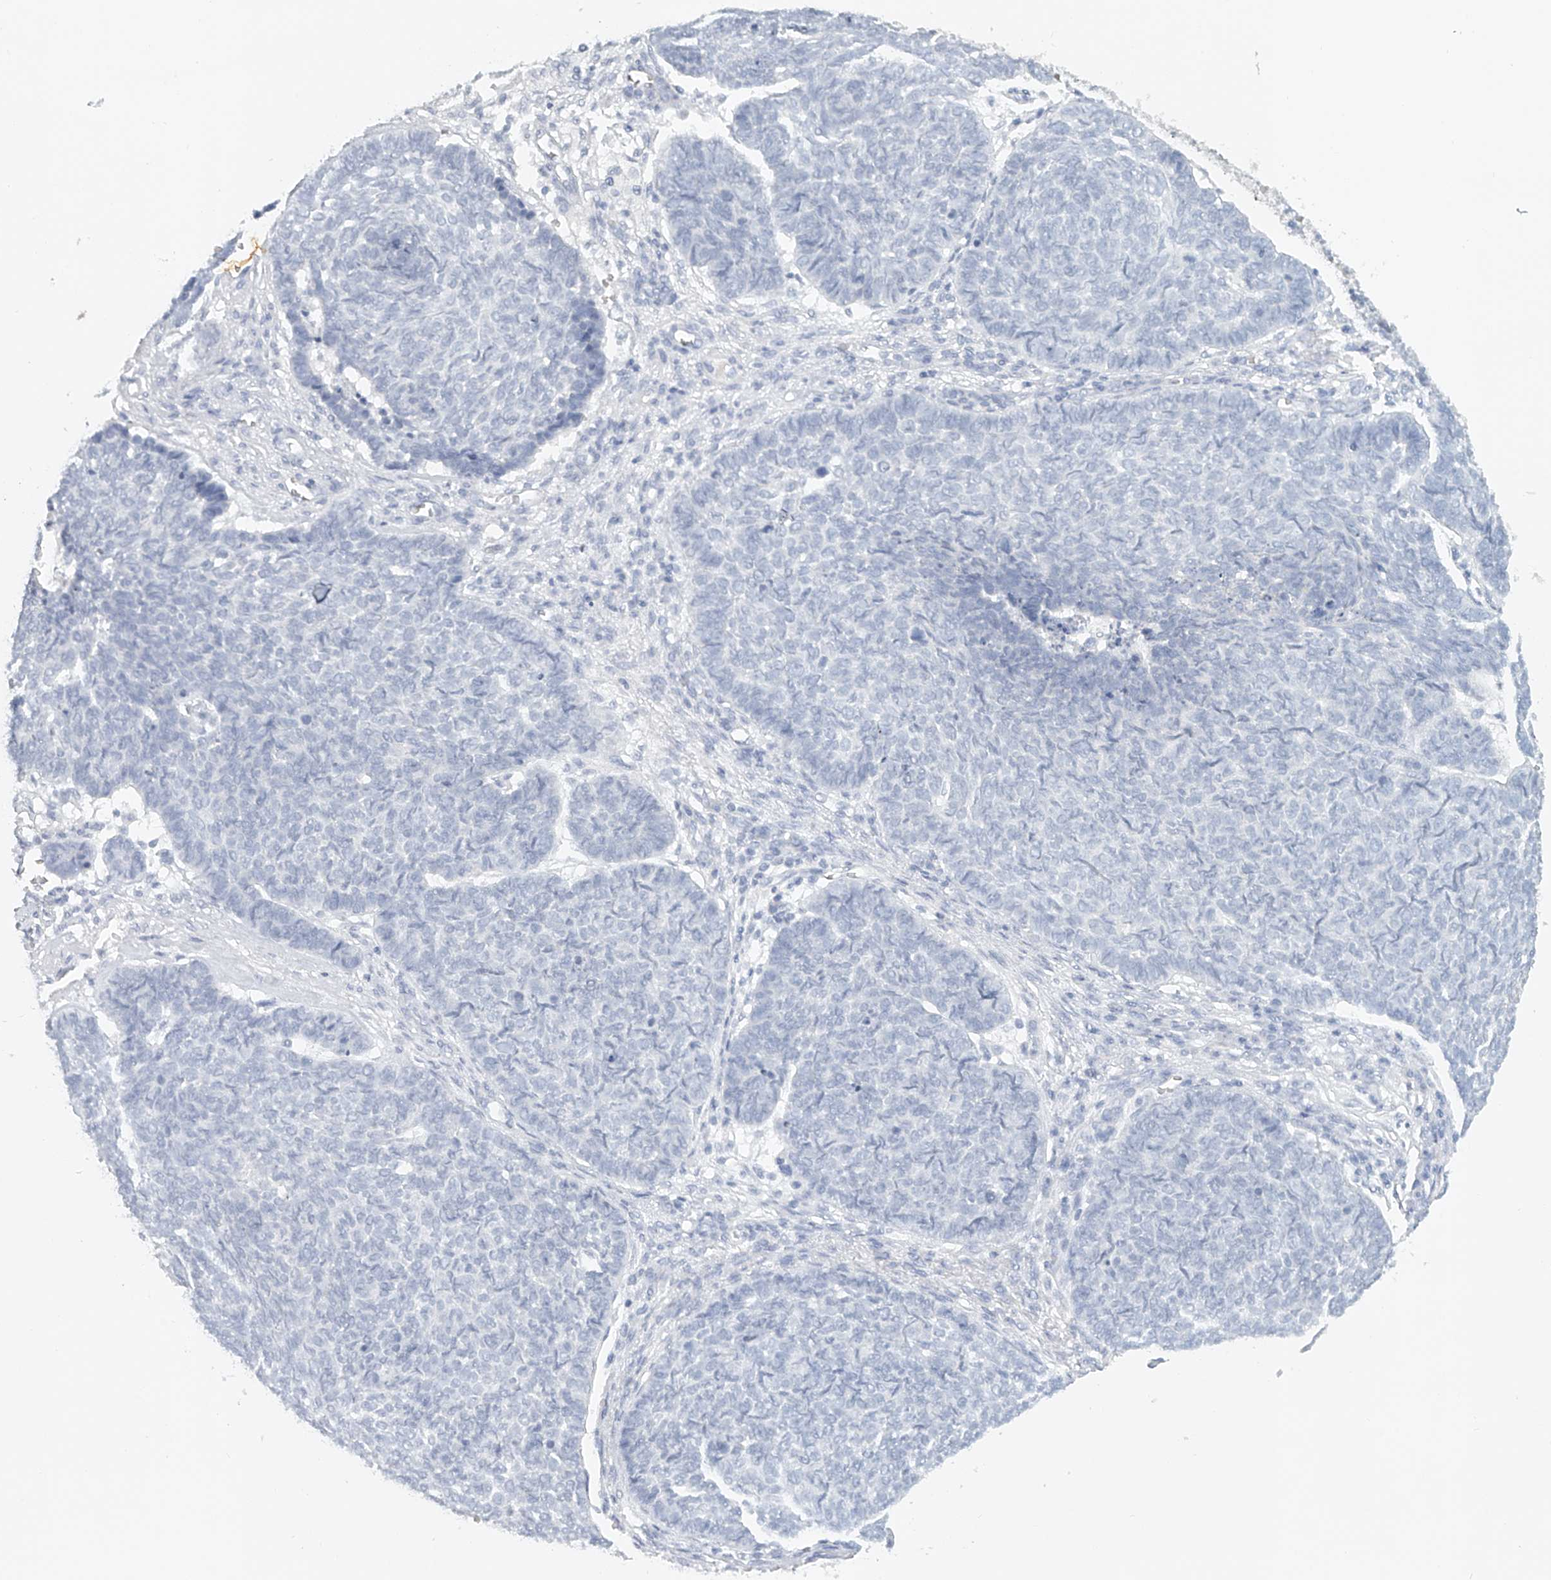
{"staining": {"intensity": "negative", "quantity": "none", "location": "none"}, "tissue": "skin cancer", "cell_type": "Tumor cells", "image_type": "cancer", "snomed": [{"axis": "morphology", "description": "Basal cell carcinoma"}, {"axis": "topography", "description": "Skin"}], "caption": "This is a image of immunohistochemistry staining of basal cell carcinoma (skin), which shows no positivity in tumor cells.", "gene": "FAT2", "patient": {"sex": "male", "age": 84}}